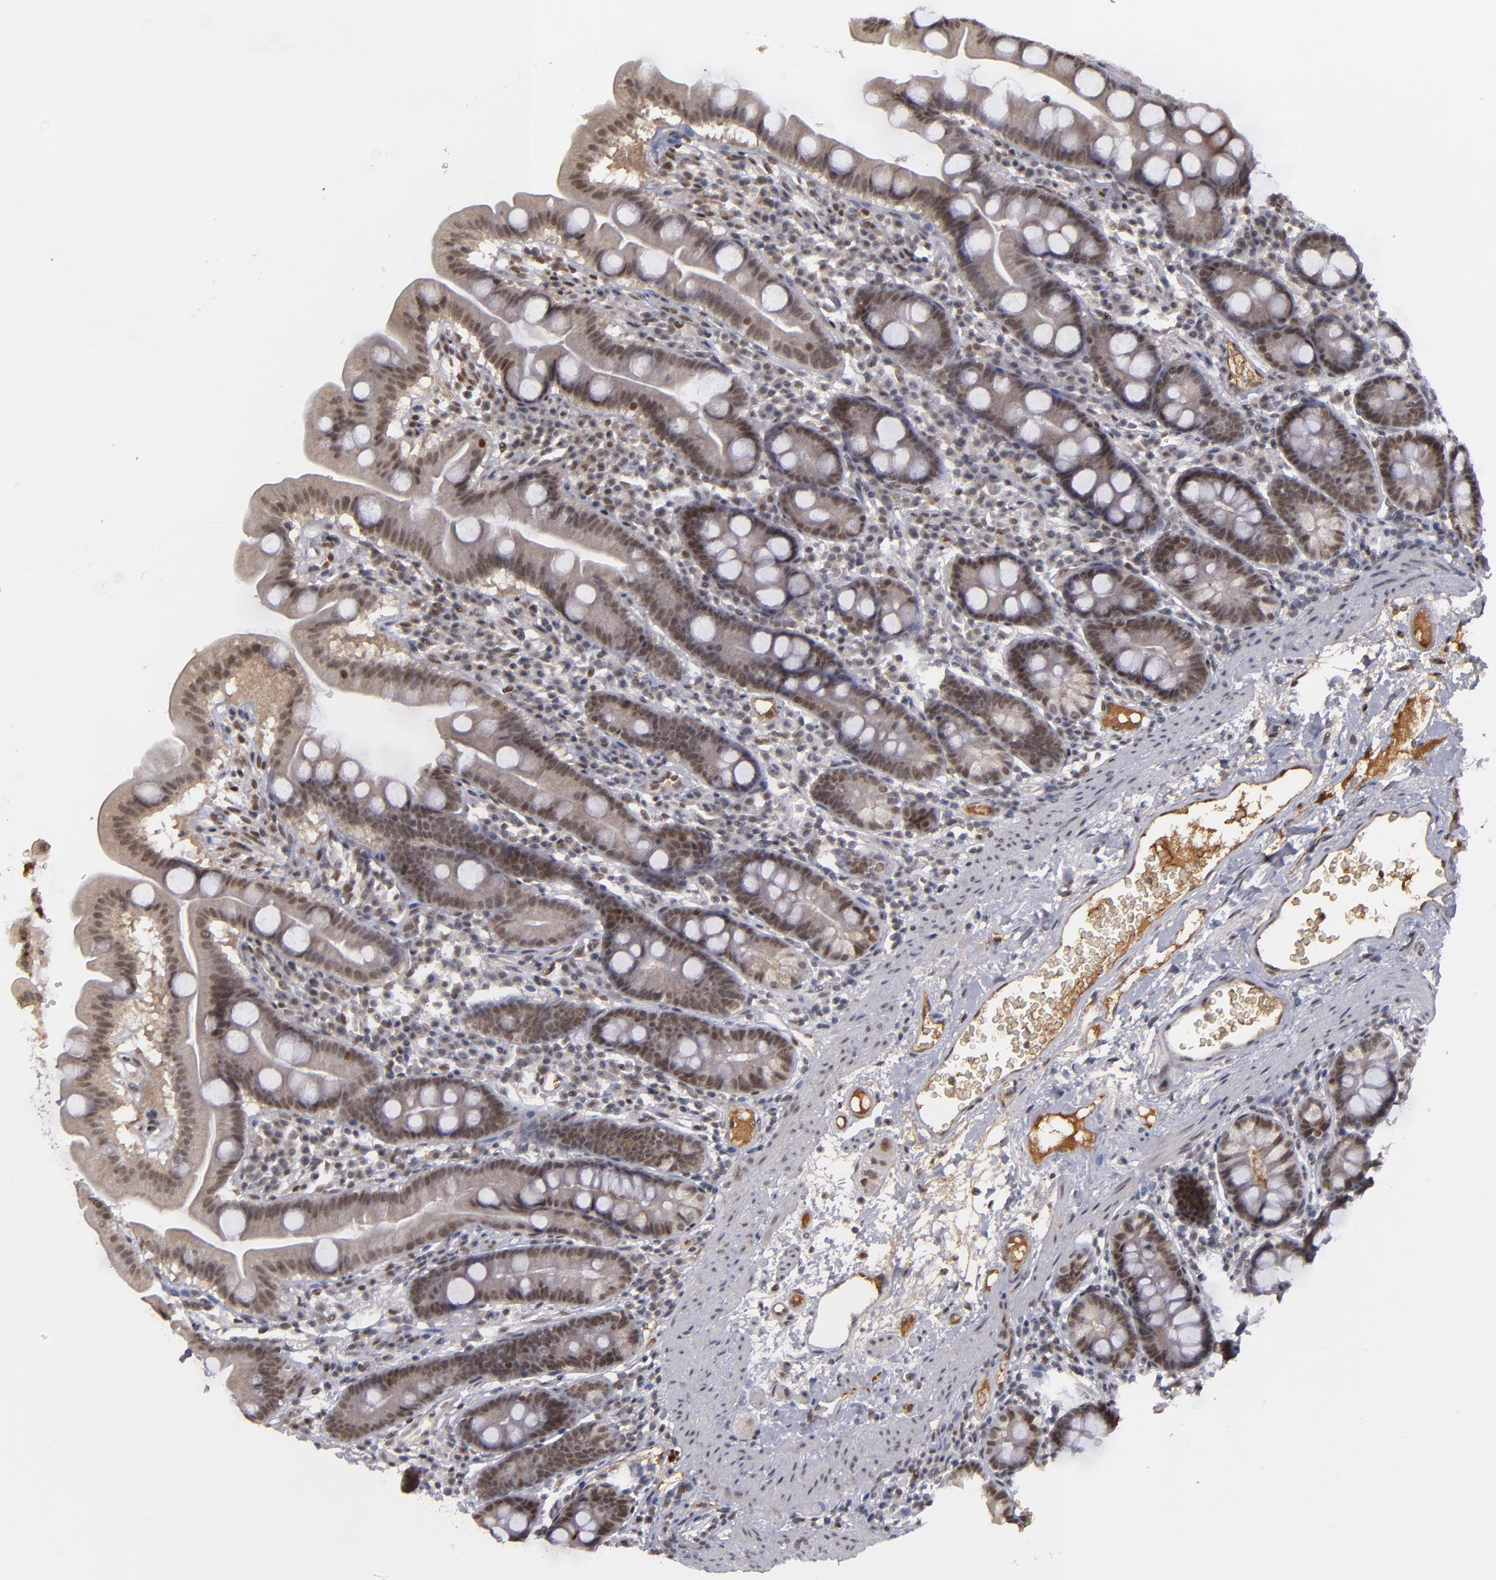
{"staining": {"intensity": "weak", "quantity": ">75%", "location": "nuclear"}, "tissue": "duodenum", "cell_type": "Glandular cells", "image_type": "normal", "snomed": [{"axis": "morphology", "description": "Normal tissue, NOS"}, {"axis": "topography", "description": "Duodenum"}], "caption": "A low amount of weak nuclear staining is appreciated in approximately >75% of glandular cells in unremarkable duodenum.", "gene": "ZNF234", "patient": {"sex": "male", "age": 50}}